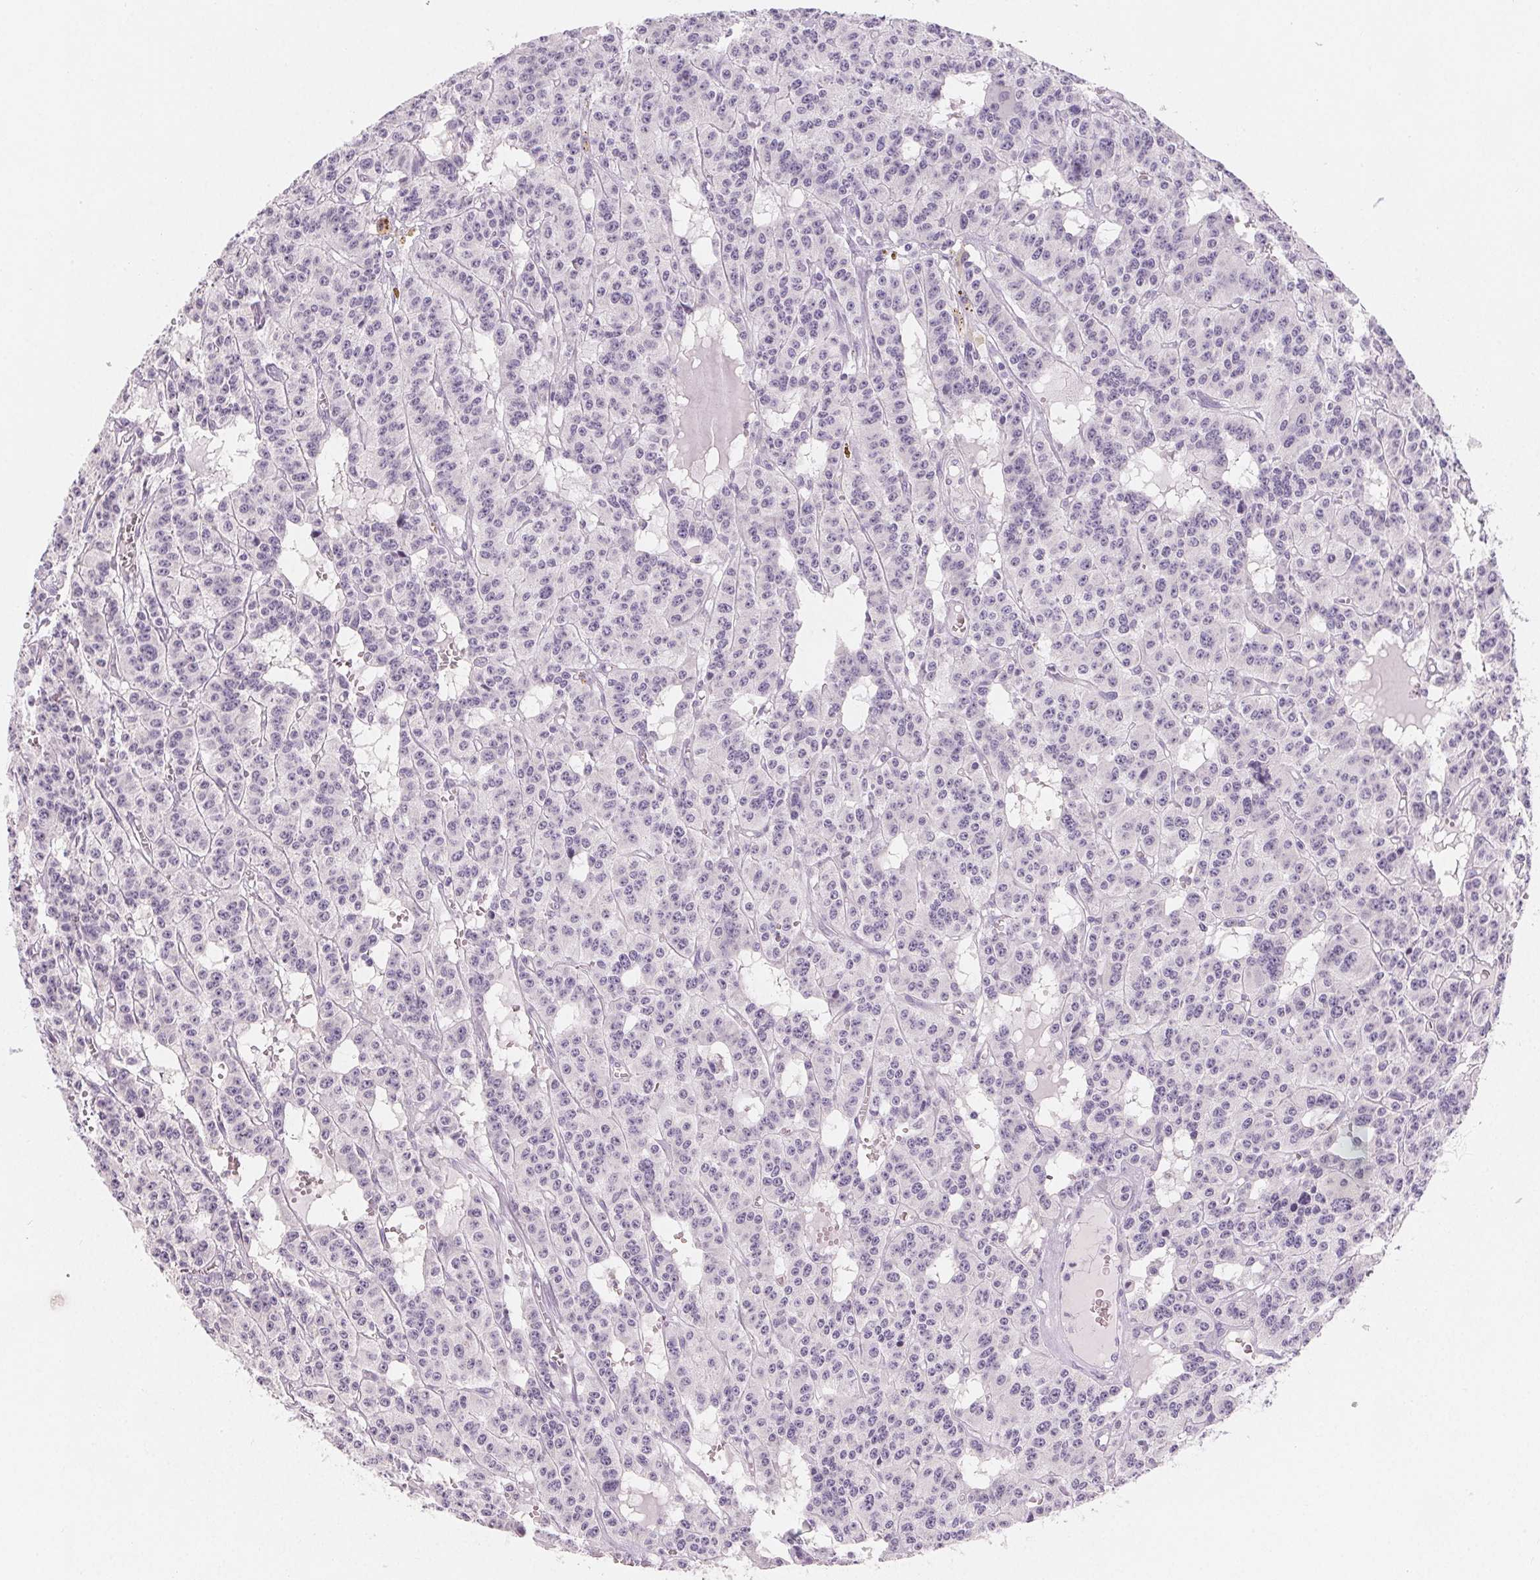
{"staining": {"intensity": "negative", "quantity": "none", "location": "none"}, "tissue": "carcinoid", "cell_type": "Tumor cells", "image_type": "cancer", "snomed": [{"axis": "morphology", "description": "Carcinoid, malignant, NOS"}, {"axis": "topography", "description": "Lung"}], "caption": "Immunohistochemistry (IHC) of malignant carcinoid displays no expression in tumor cells.", "gene": "MIOX", "patient": {"sex": "female", "age": 71}}